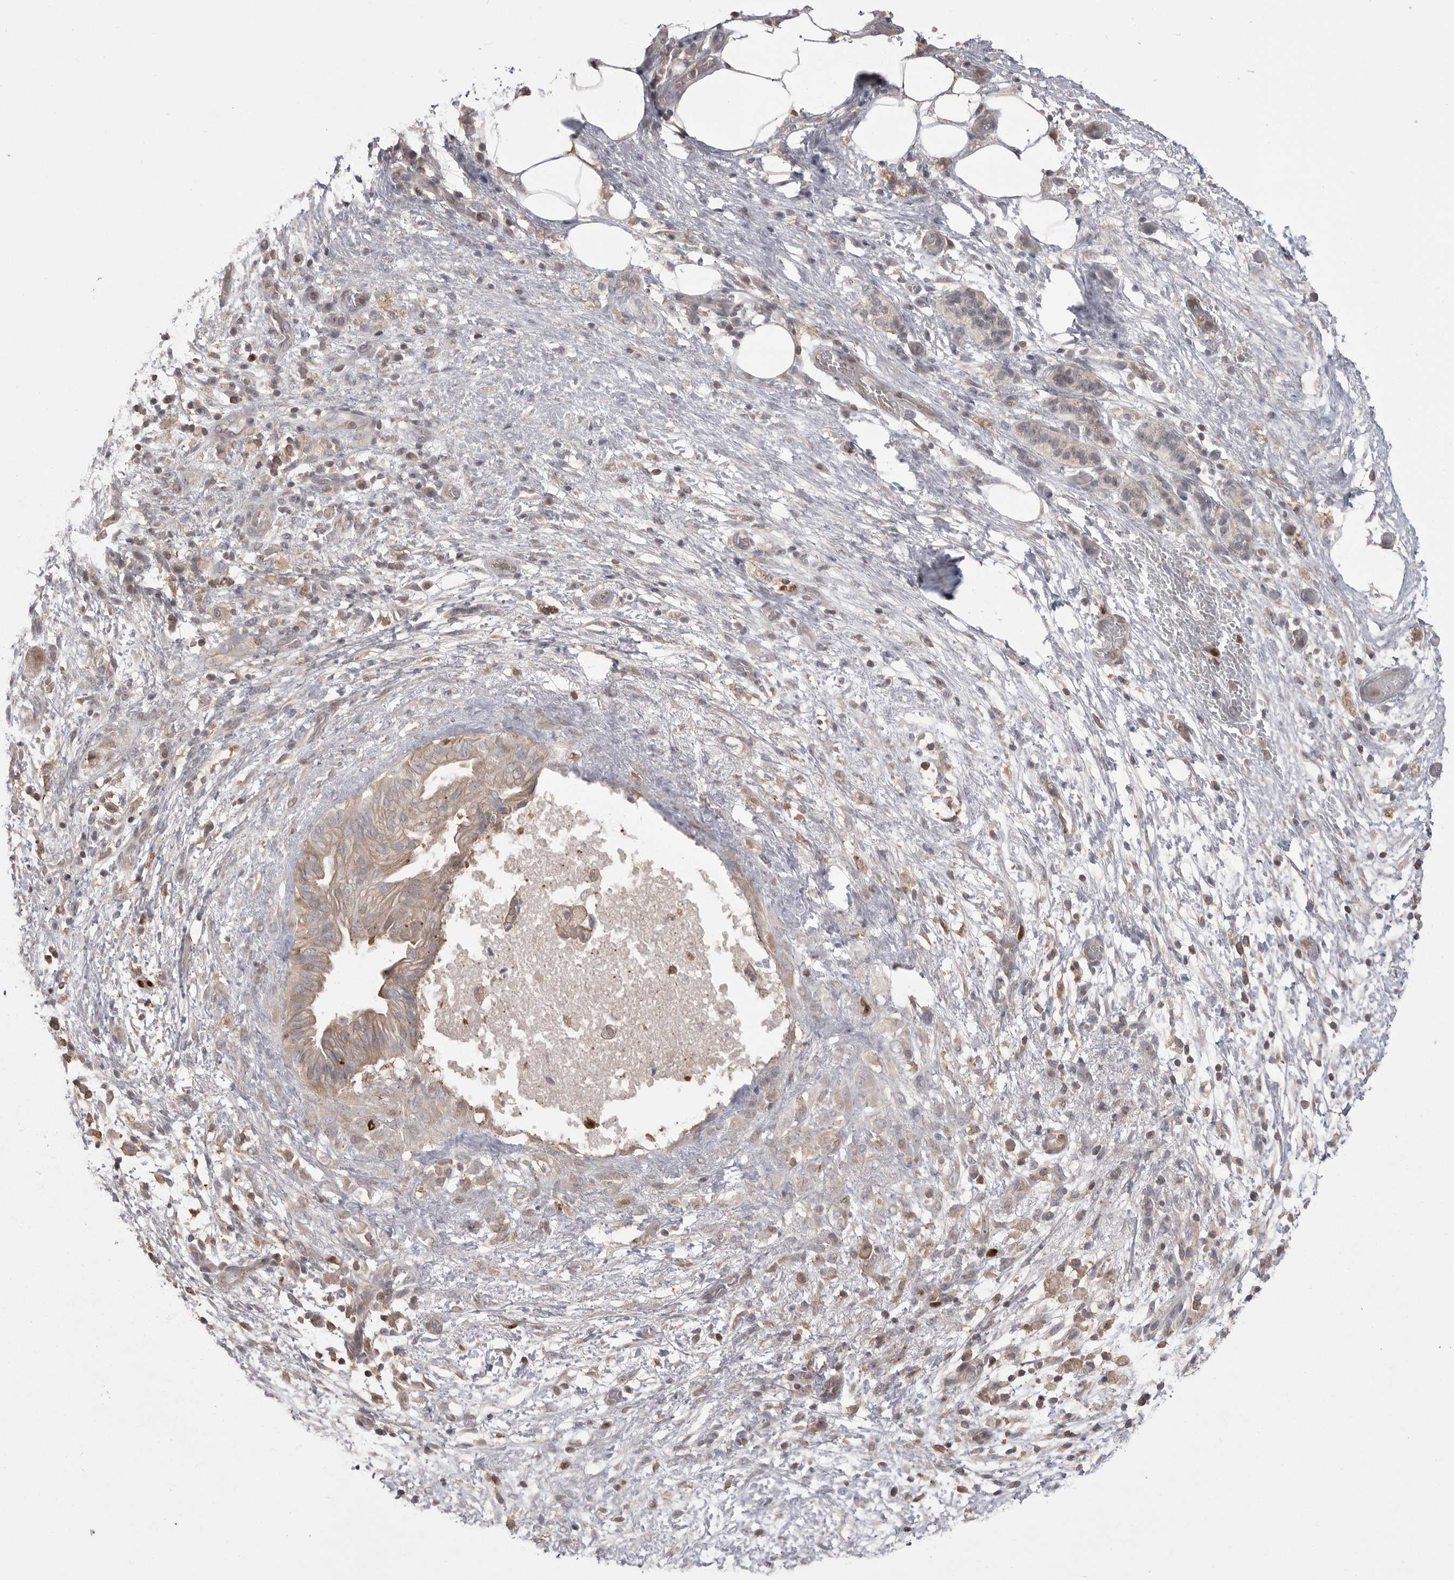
{"staining": {"intensity": "weak", "quantity": ">75%", "location": "cytoplasmic/membranous"}, "tissue": "pancreatic cancer", "cell_type": "Tumor cells", "image_type": "cancer", "snomed": [{"axis": "morphology", "description": "Adenocarcinoma, NOS"}, {"axis": "topography", "description": "Pancreas"}], "caption": "Pancreatic cancer stained for a protein exhibits weak cytoplasmic/membranous positivity in tumor cells.", "gene": "TOP2A", "patient": {"sex": "female", "age": 78}}